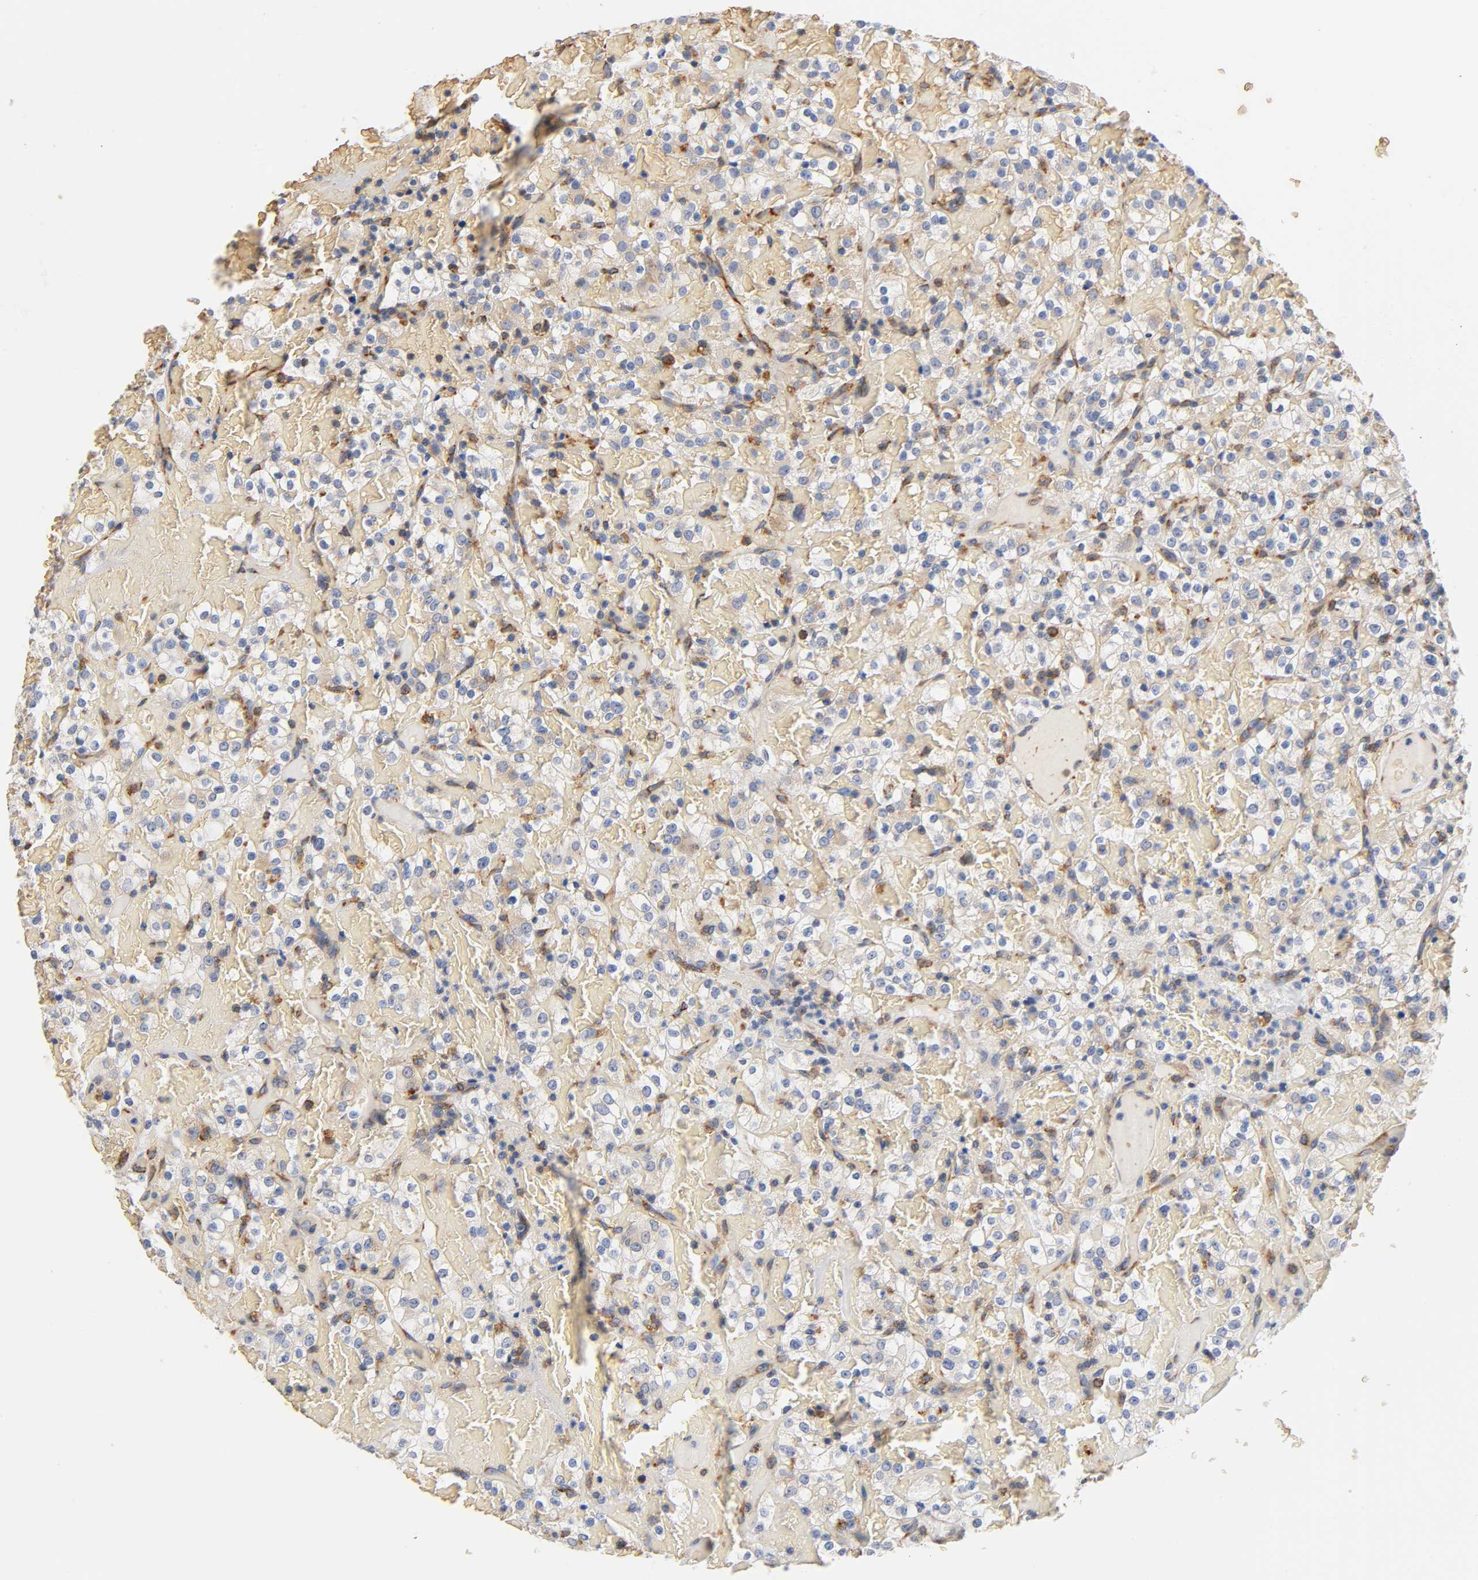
{"staining": {"intensity": "weak", "quantity": "<25%", "location": "cytoplasmic/membranous"}, "tissue": "renal cancer", "cell_type": "Tumor cells", "image_type": "cancer", "snomed": [{"axis": "morphology", "description": "Normal tissue, NOS"}, {"axis": "morphology", "description": "Adenocarcinoma, NOS"}, {"axis": "topography", "description": "Kidney"}], "caption": "Tumor cells are negative for protein expression in human renal cancer (adenocarcinoma). Brightfield microscopy of IHC stained with DAB (3,3'-diaminobenzidine) (brown) and hematoxylin (blue), captured at high magnification.", "gene": "UCKL1", "patient": {"sex": "female", "age": 72}}